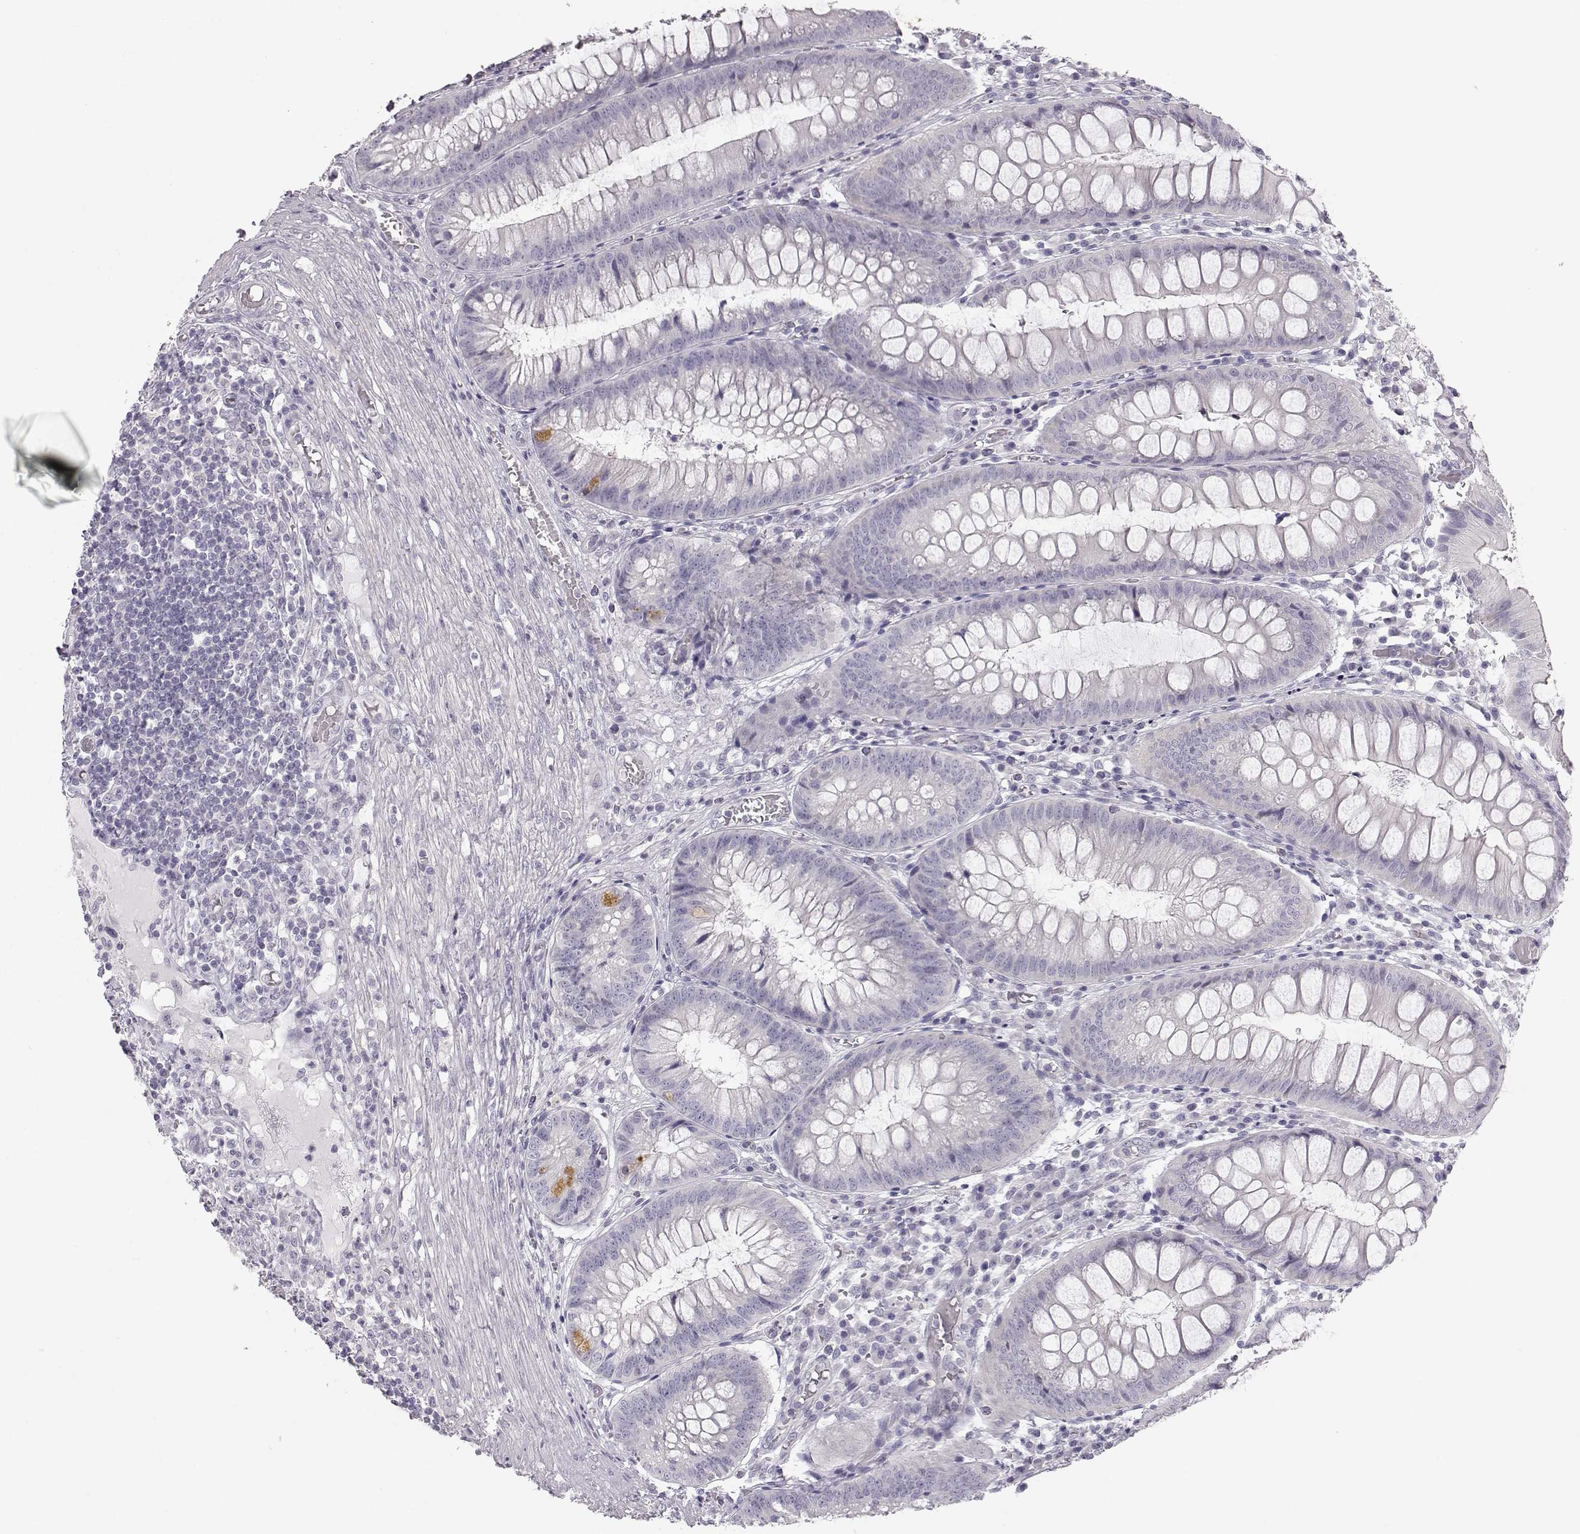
{"staining": {"intensity": "negative", "quantity": "none", "location": "none"}, "tissue": "appendix", "cell_type": "Glandular cells", "image_type": "normal", "snomed": [{"axis": "morphology", "description": "Normal tissue, NOS"}, {"axis": "morphology", "description": "Inflammation, NOS"}, {"axis": "topography", "description": "Appendix"}], "caption": "High power microscopy image of an immunohistochemistry histopathology image of normal appendix, revealing no significant positivity in glandular cells.", "gene": "MYCBPAP", "patient": {"sex": "male", "age": 16}}